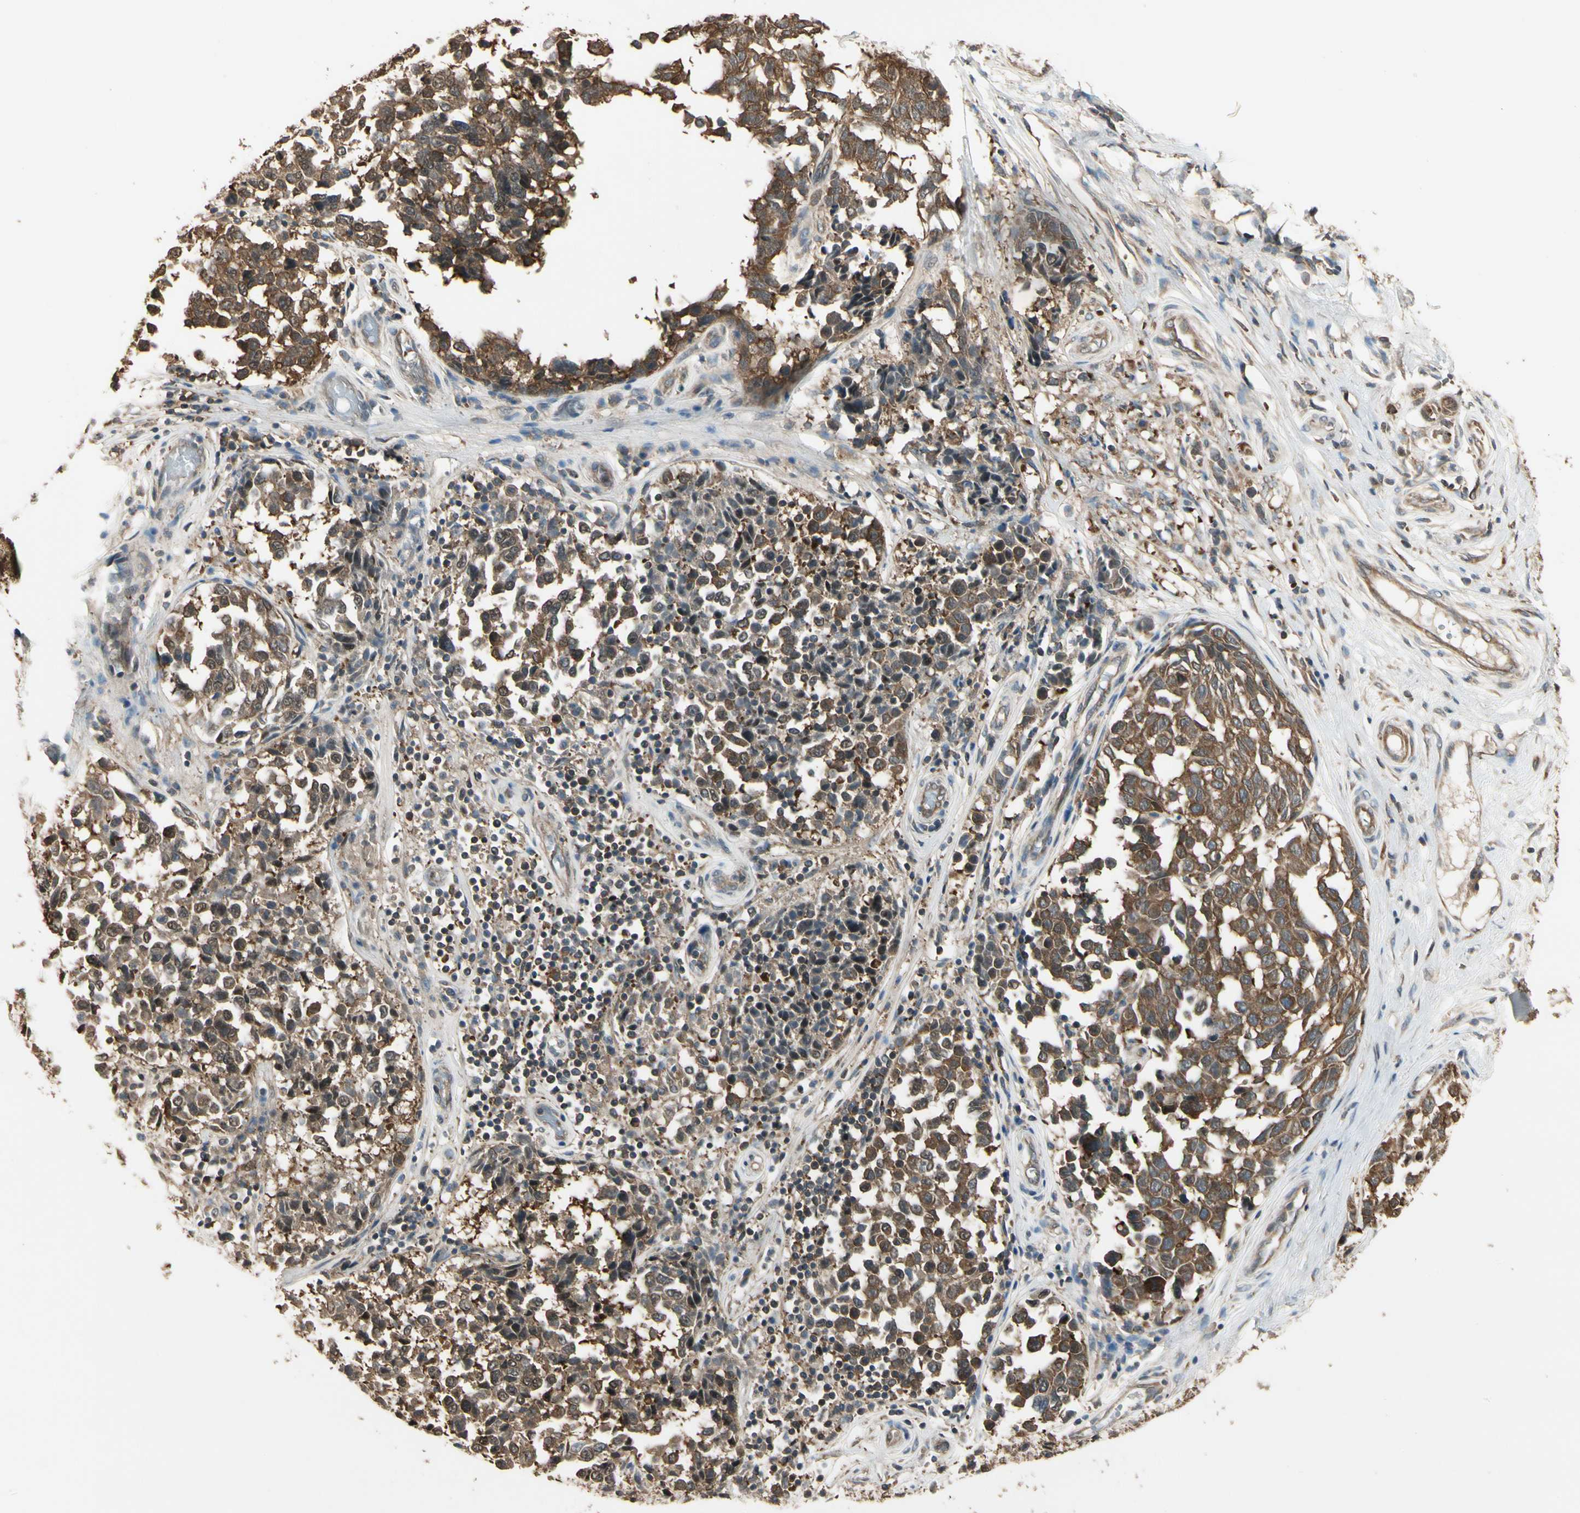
{"staining": {"intensity": "strong", "quantity": ">75%", "location": "cytoplasmic/membranous"}, "tissue": "melanoma", "cell_type": "Tumor cells", "image_type": "cancer", "snomed": [{"axis": "morphology", "description": "Malignant melanoma, NOS"}, {"axis": "topography", "description": "Skin"}], "caption": "Human melanoma stained with a protein marker demonstrates strong staining in tumor cells.", "gene": "CCT7", "patient": {"sex": "female", "age": 64}}